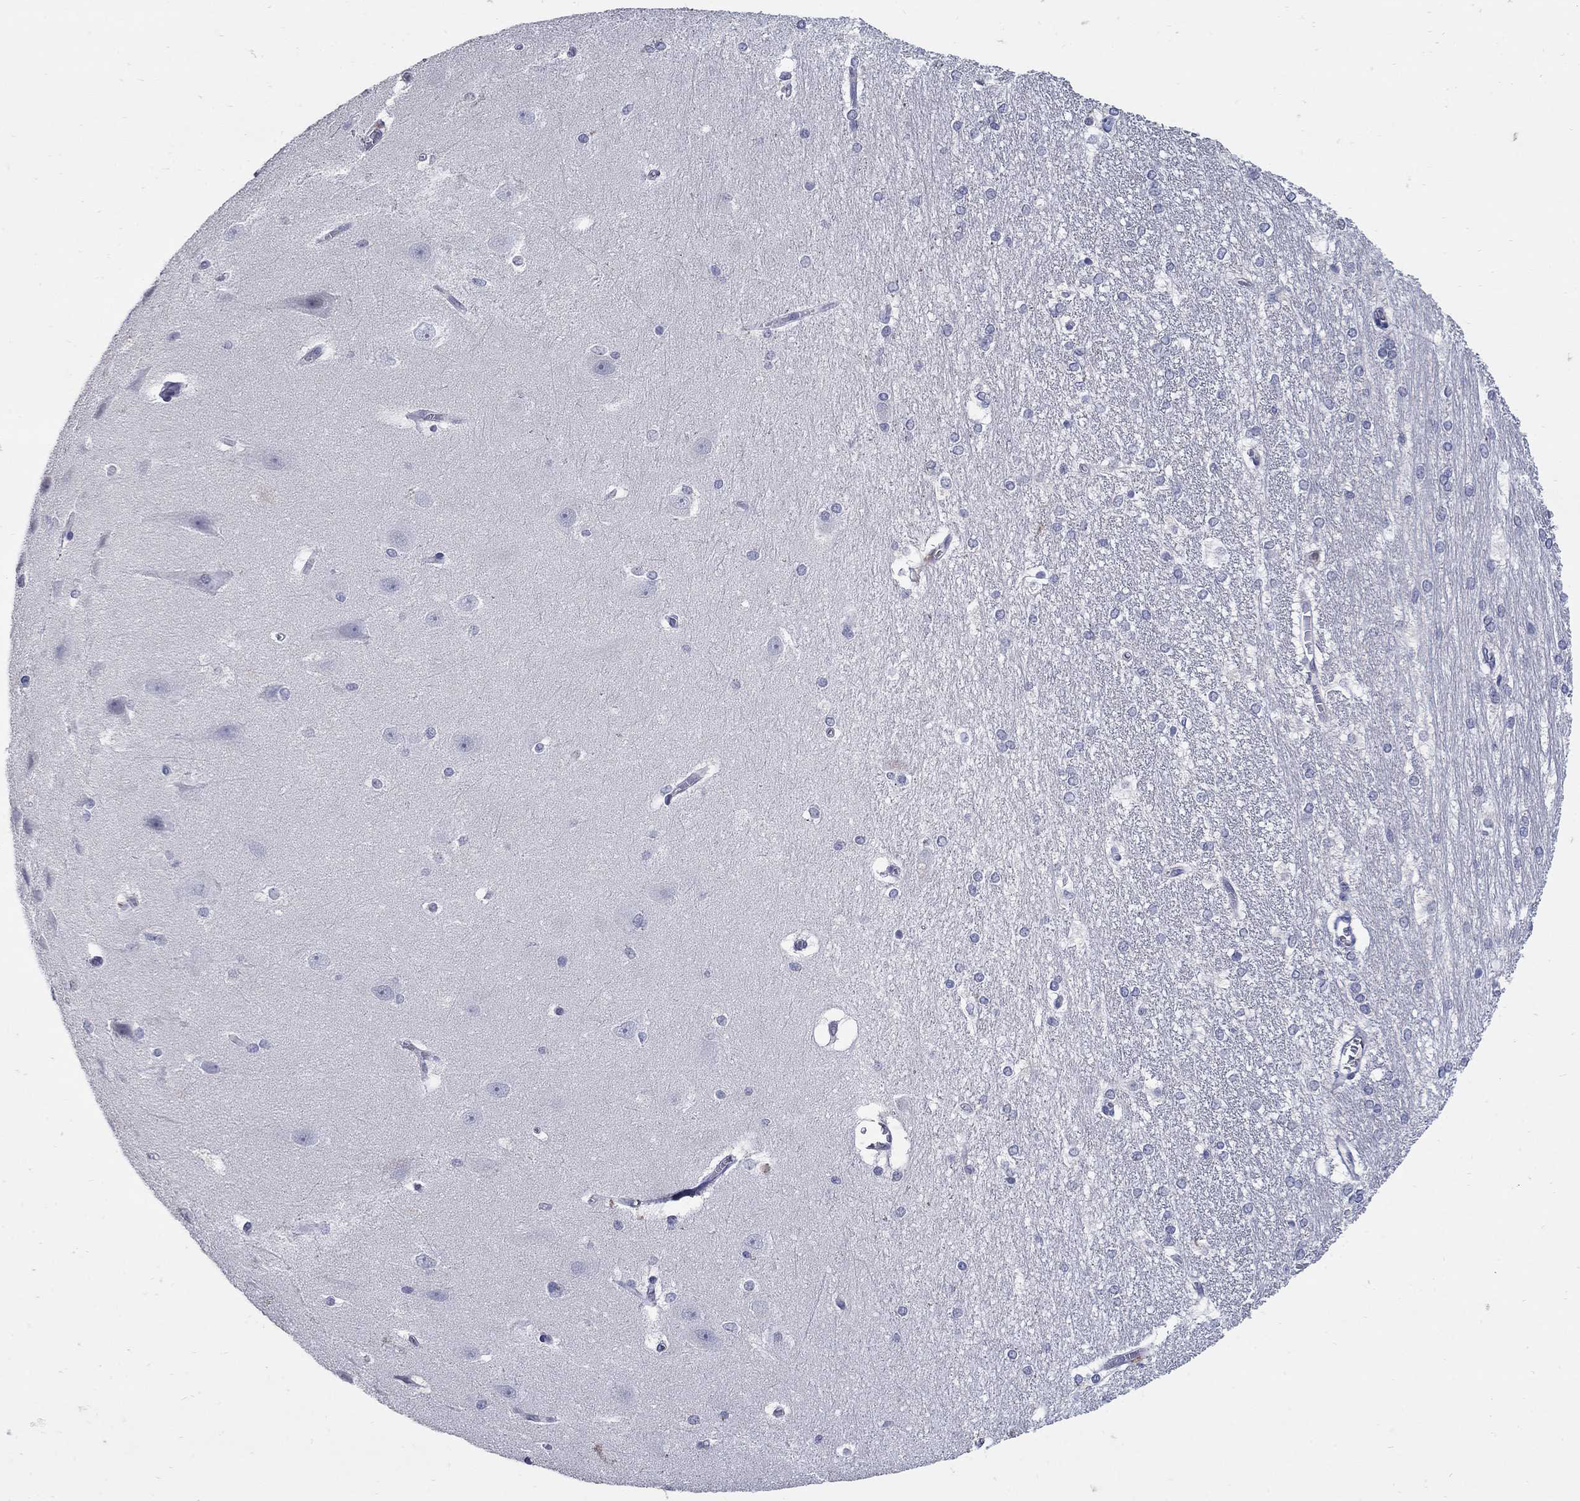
{"staining": {"intensity": "negative", "quantity": "none", "location": "none"}, "tissue": "hippocampus", "cell_type": "Glial cells", "image_type": "normal", "snomed": [{"axis": "morphology", "description": "Normal tissue, NOS"}, {"axis": "topography", "description": "Cerebral cortex"}, {"axis": "topography", "description": "Hippocampus"}], "caption": "Immunohistochemistry image of unremarkable hippocampus: hippocampus stained with DAB (3,3'-diaminobenzidine) shows no significant protein expression in glial cells.", "gene": "CETN1", "patient": {"sex": "female", "age": 19}}